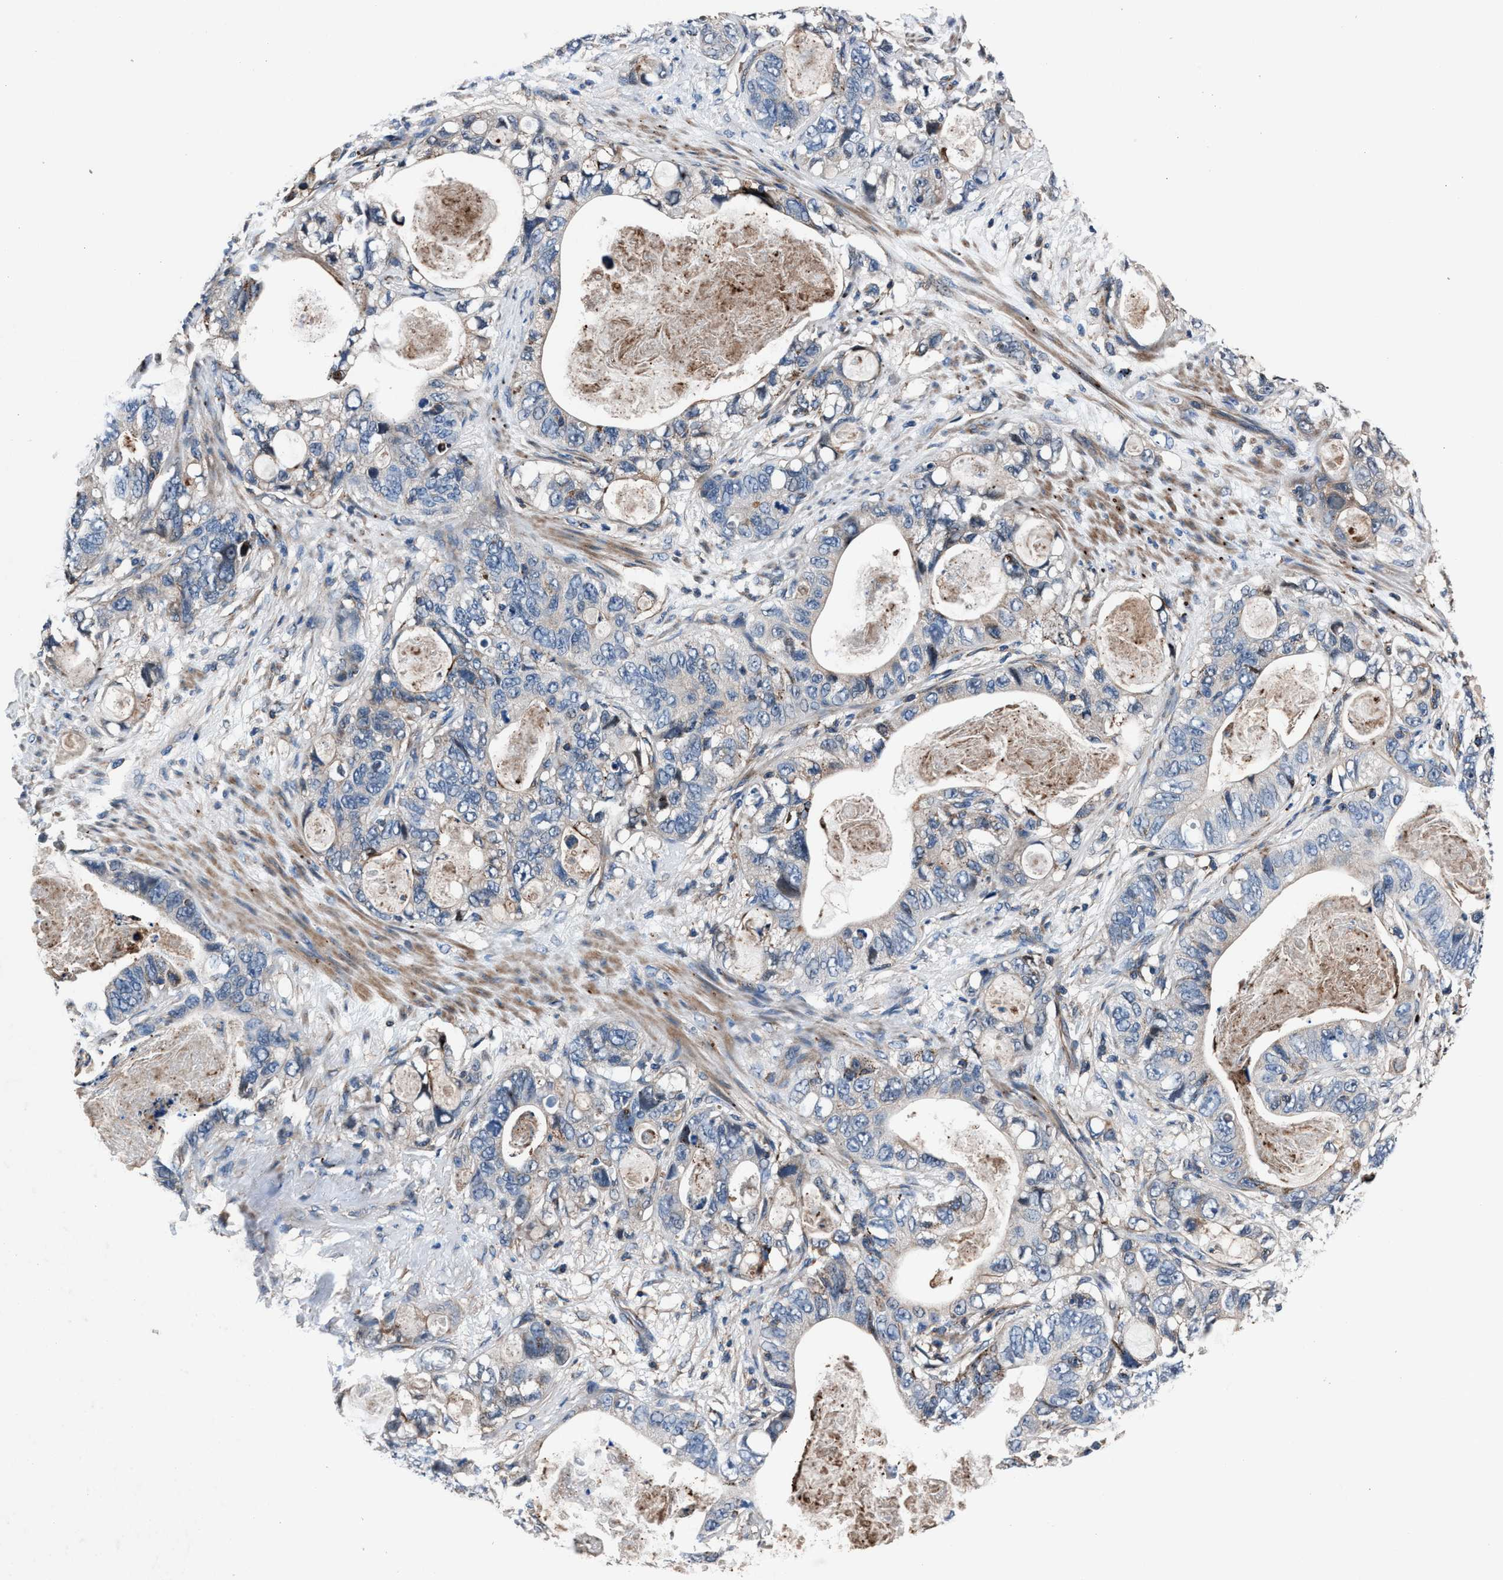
{"staining": {"intensity": "moderate", "quantity": "<25%", "location": "cytoplasmic/membranous"}, "tissue": "stomach cancer", "cell_type": "Tumor cells", "image_type": "cancer", "snomed": [{"axis": "morphology", "description": "Normal tissue, NOS"}, {"axis": "morphology", "description": "Adenocarcinoma, NOS"}, {"axis": "topography", "description": "Stomach"}], "caption": "This is an image of immunohistochemistry (IHC) staining of stomach adenocarcinoma, which shows moderate staining in the cytoplasmic/membranous of tumor cells.", "gene": "MFSD11", "patient": {"sex": "female", "age": 89}}